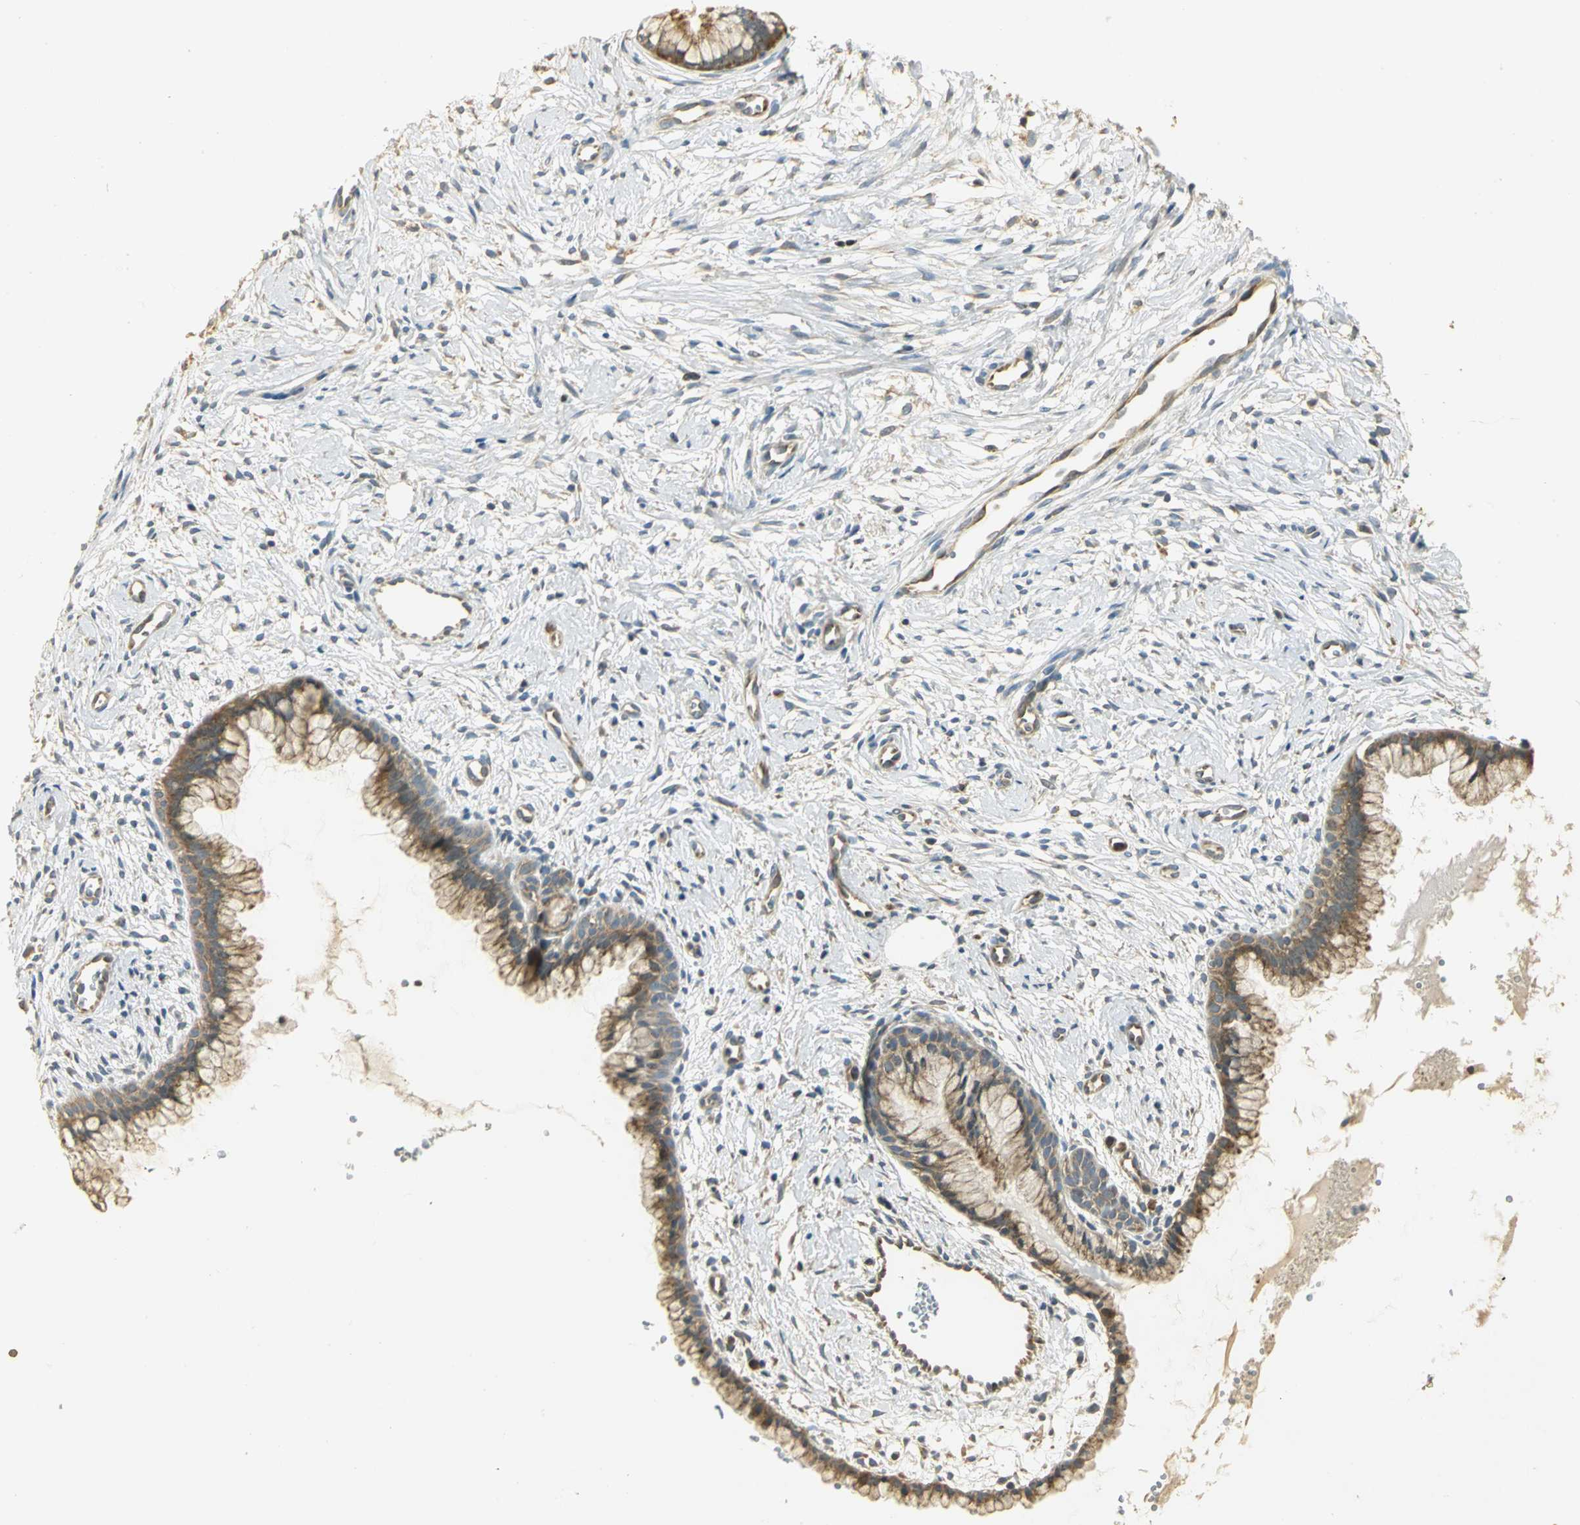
{"staining": {"intensity": "moderate", "quantity": ">75%", "location": "cytoplasmic/membranous"}, "tissue": "cervix", "cell_type": "Glandular cells", "image_type": "normal", "snomed": [{"axis": "morphology", "description": "Normal tissue, NOS"}, {"axis": "topography", "description": "Cervix"}], "caption": "An IHC micrograph of normal tissue is shown. Protein staining in brown shows moderate cytoplasmic/membranous positivity in cervix within glandular cells.", "gene": "RARS1", "patient": {"sex": "female", "age": 39}}